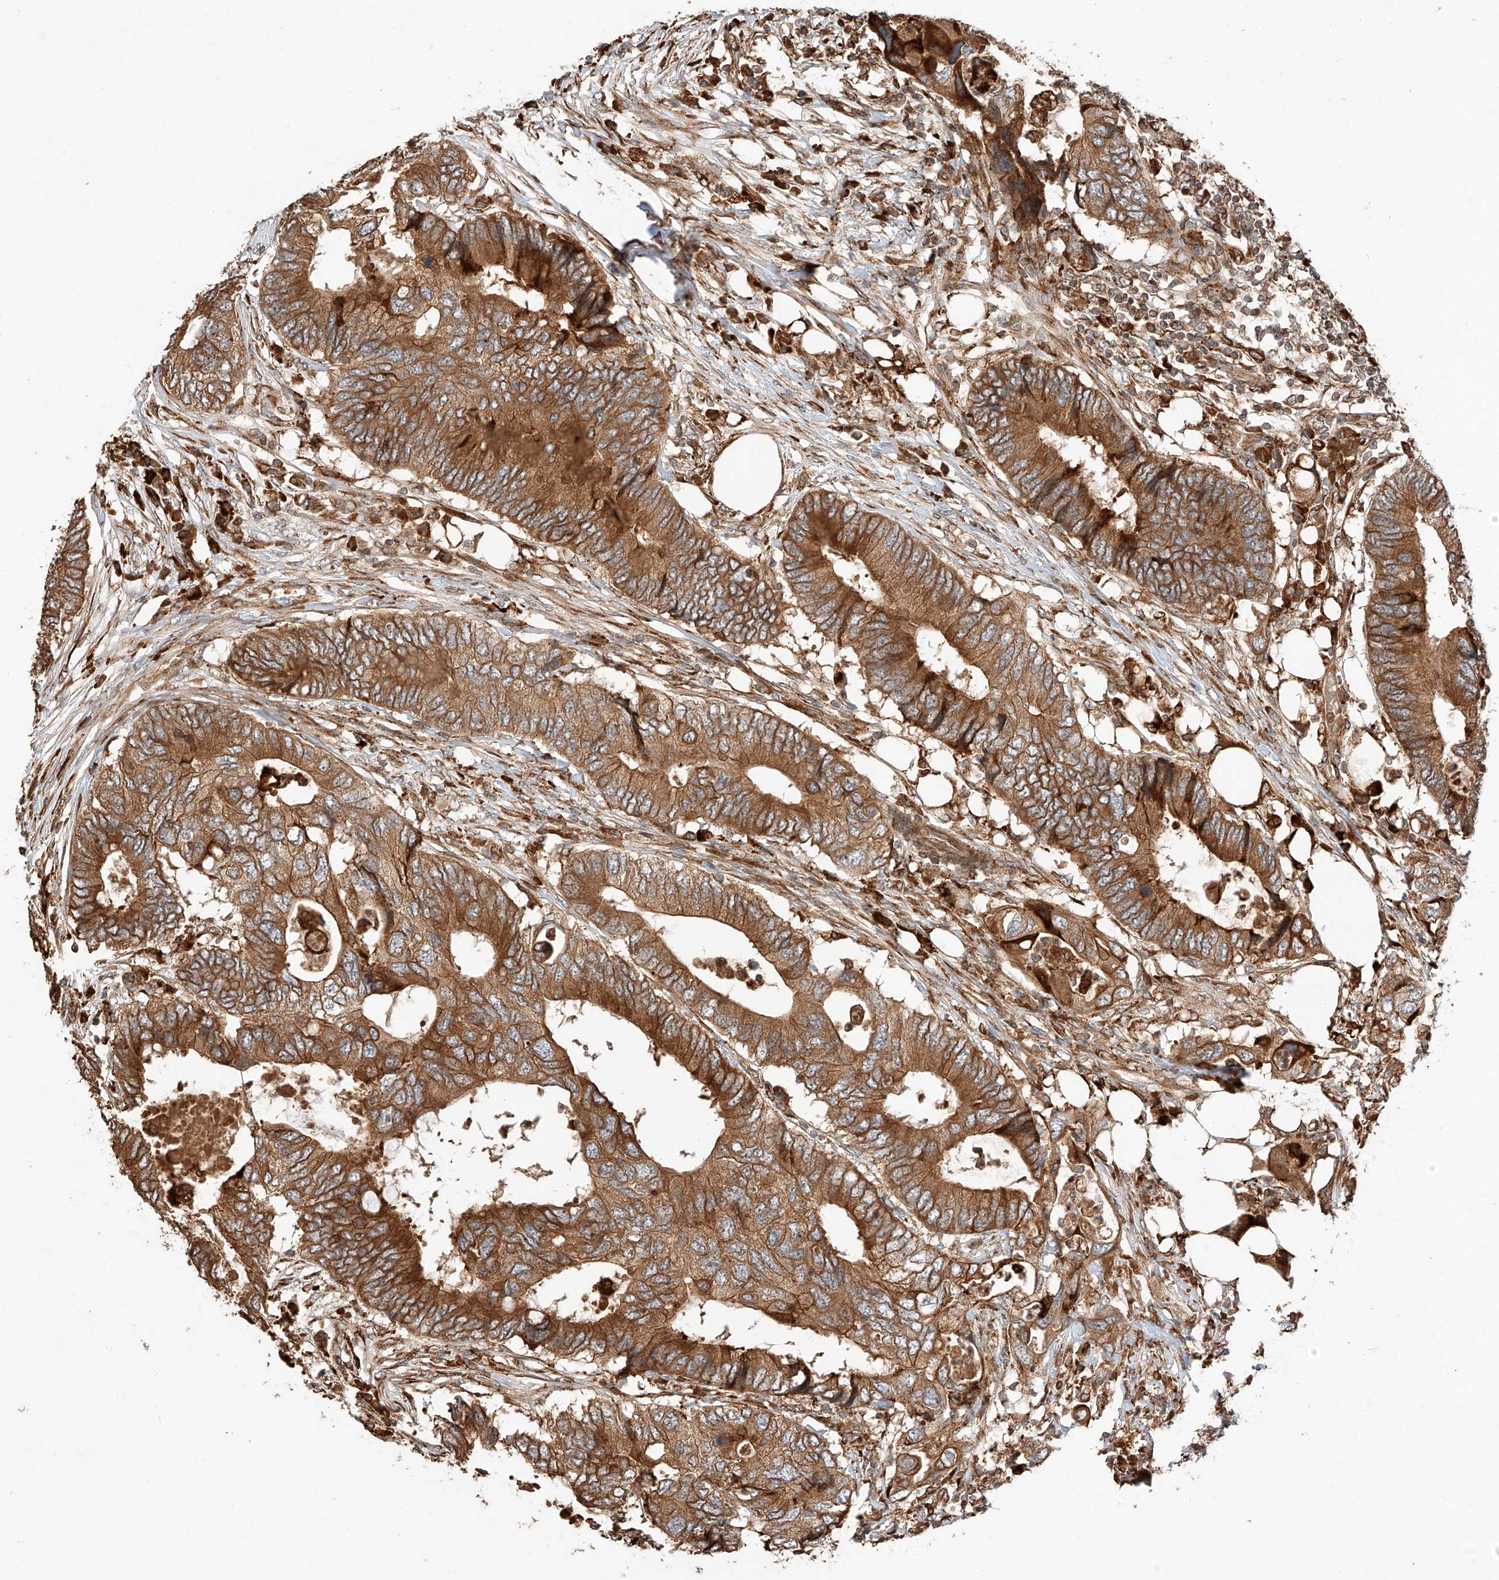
{"staining": {"intensity": "strong", "quantity": ">75%", "location": "cytoplasmic/membranous"}, "tissue": "colorectal cancer", "cell_type": "Tumor cells", "image_type": "cancer", "snomed": [{"axis": "morphology", "description": "Adenocarcinoma, NOS"}, {"axis": "topography", "description": "Colon"}], "caption": "Adenocarcinoma (colorectal) stained with immunohistochemistry exhibits strong cytoplasmic/membranous expression in approximately >75% of tumor cells.", "gene": "ZNF84", "patient": {"sex": "male", "age": 71}}